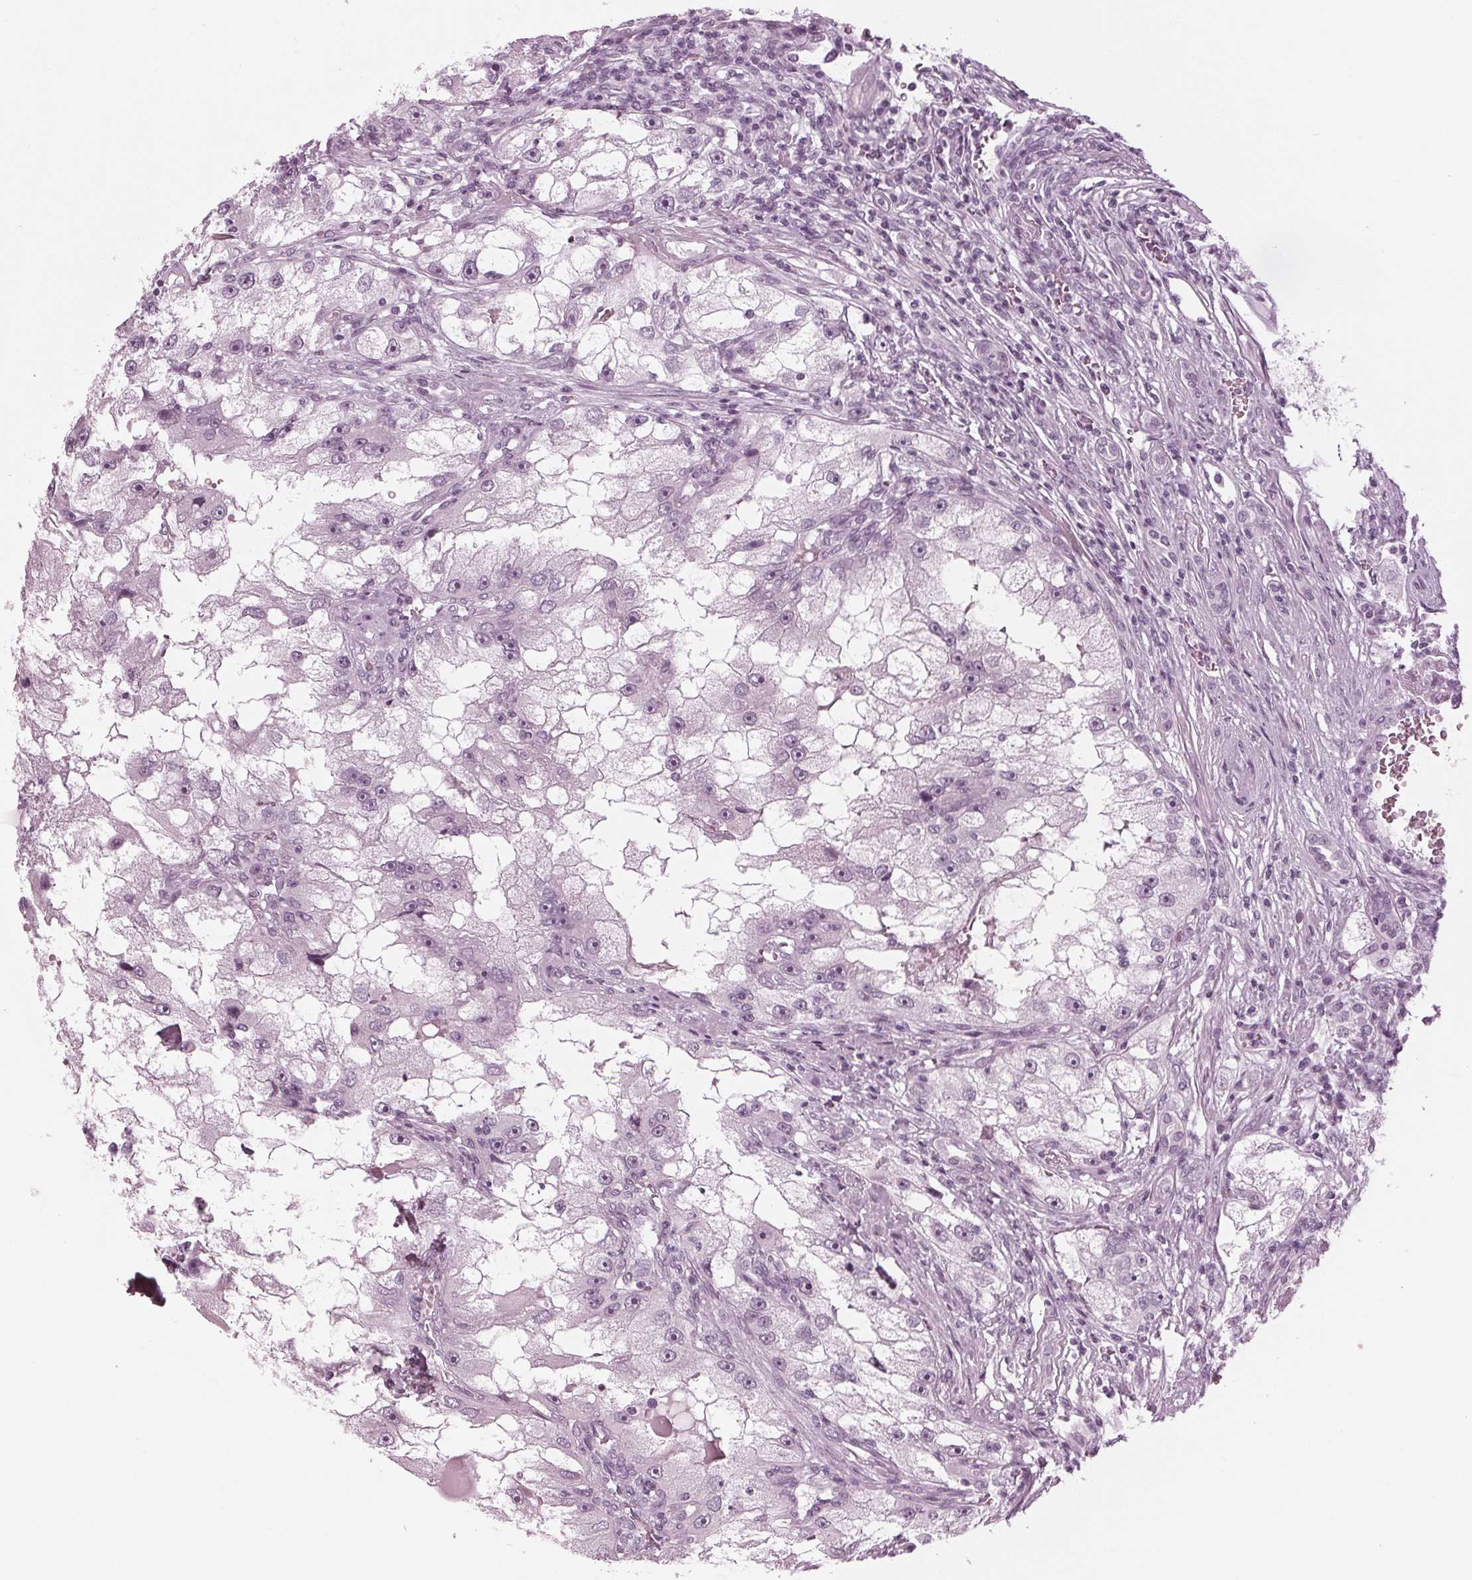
{"staining": {"intensity": "negative", "quantity": "none", "location": "none"}, "tissue": "renal cancer", "cell_type": "Tumor cells", "image_type": "cancer", "snomed": [{"axis": "morphology", "description": "Adenocarcinoma, NOS"}, {"axis": "topography", "description": "Kidney"}], "caption": "Micrograph shows no significant protein expression in tumor cells of renal cancer (adenocarcinoma).", "gene": "KRT28", "patient": {"sex": "male", "age": 63}}